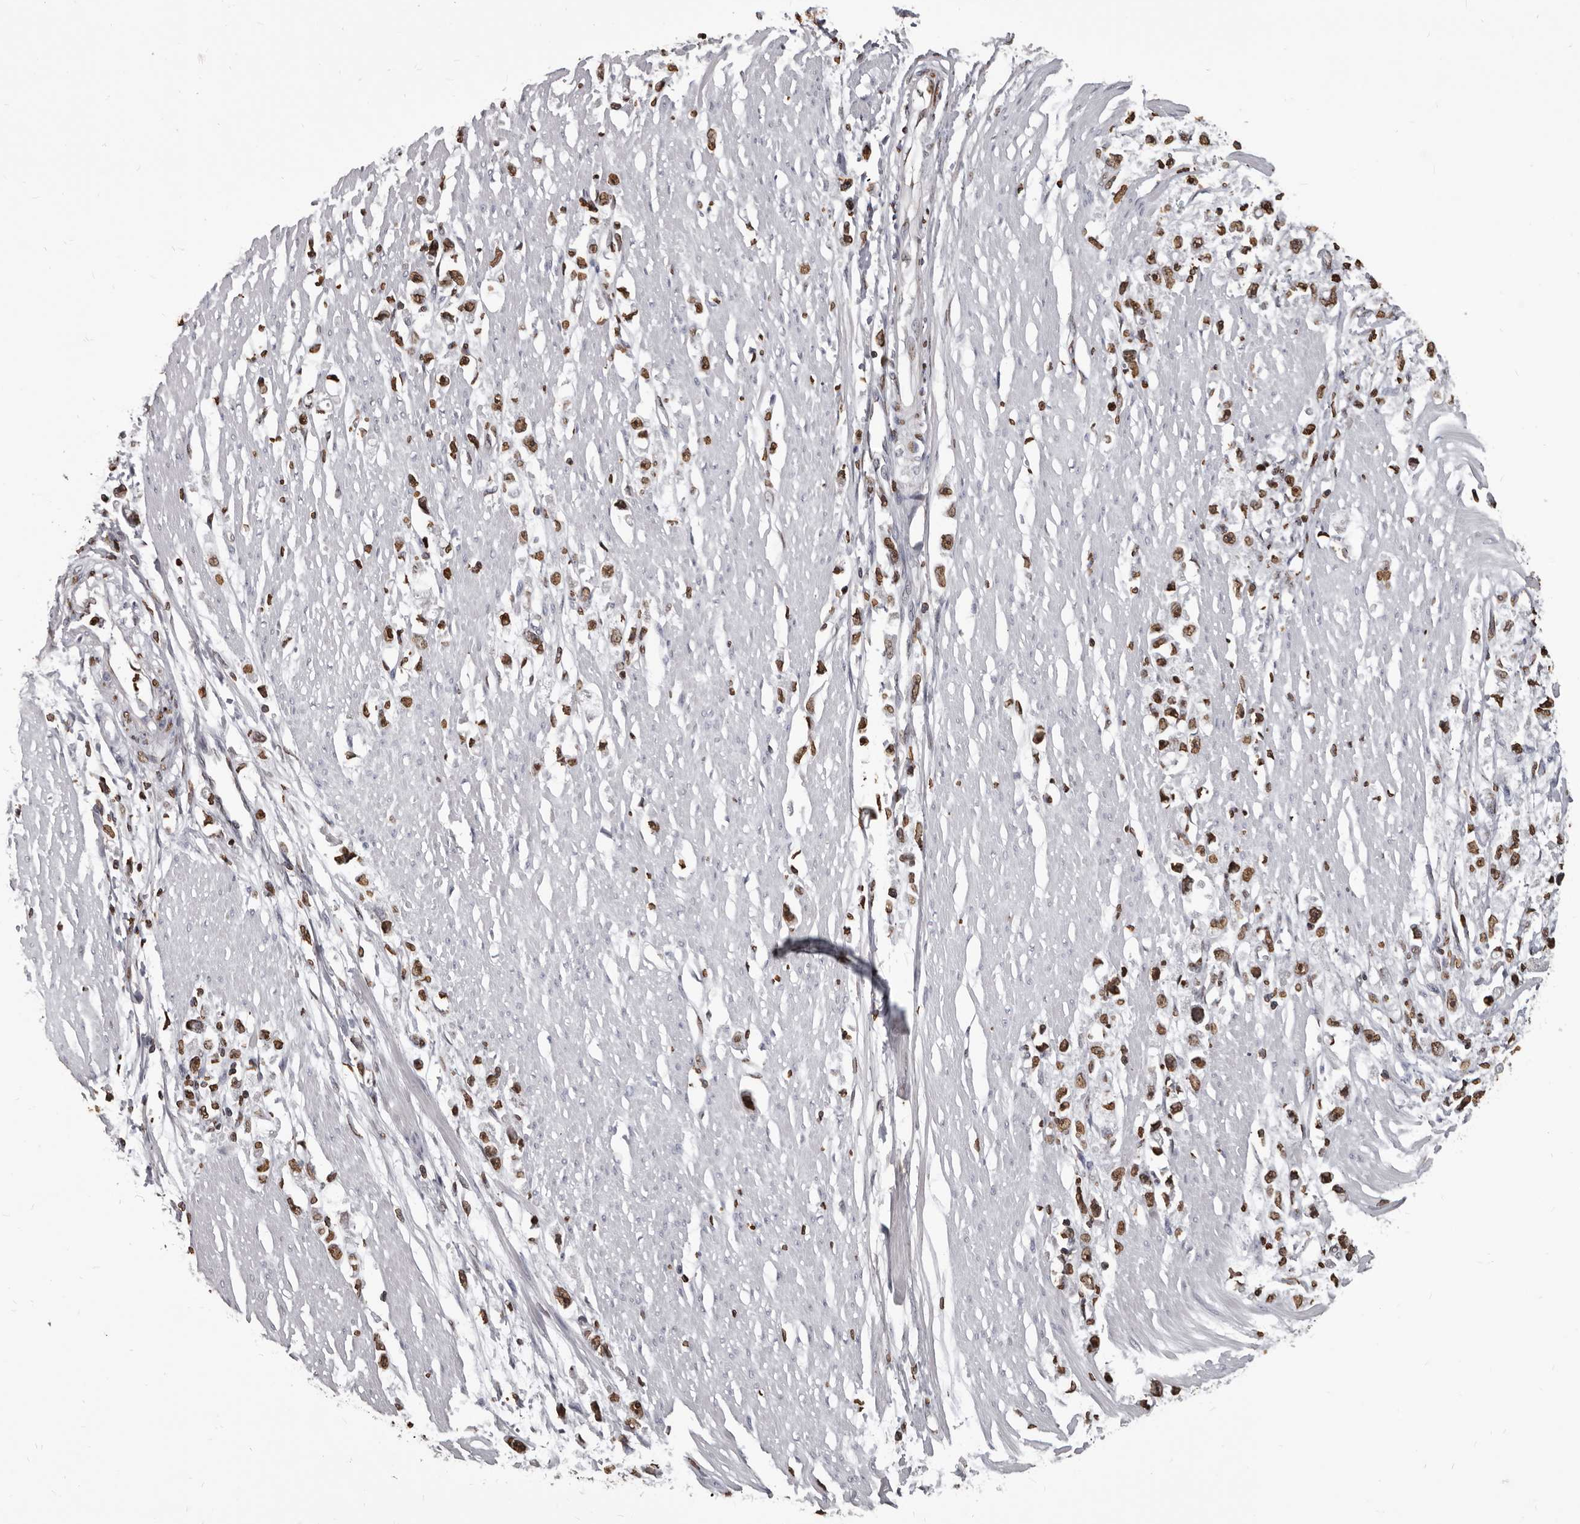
{"staining": {"intensity": "moderate", "quantity": ">75%", "location": "nuclear"}, "tissue": "stomach cancer", "cell_type": "Tumor cells", "image_type": "cancer", "snomed": [{"axis": "morphology", "description": "Adenocarcinoma, NOS"}, {"axis": "topography", "description": "Stomach"}], "caption": "Immunohistochemistry image of human stomach adenocarcinoma stained for a protein (brown), which shows medium levels of moderate nuclear positivity in approximately >75% of tumor cells.", "gene": "AHR", "patient": {"sex": "female", "age": 59}}